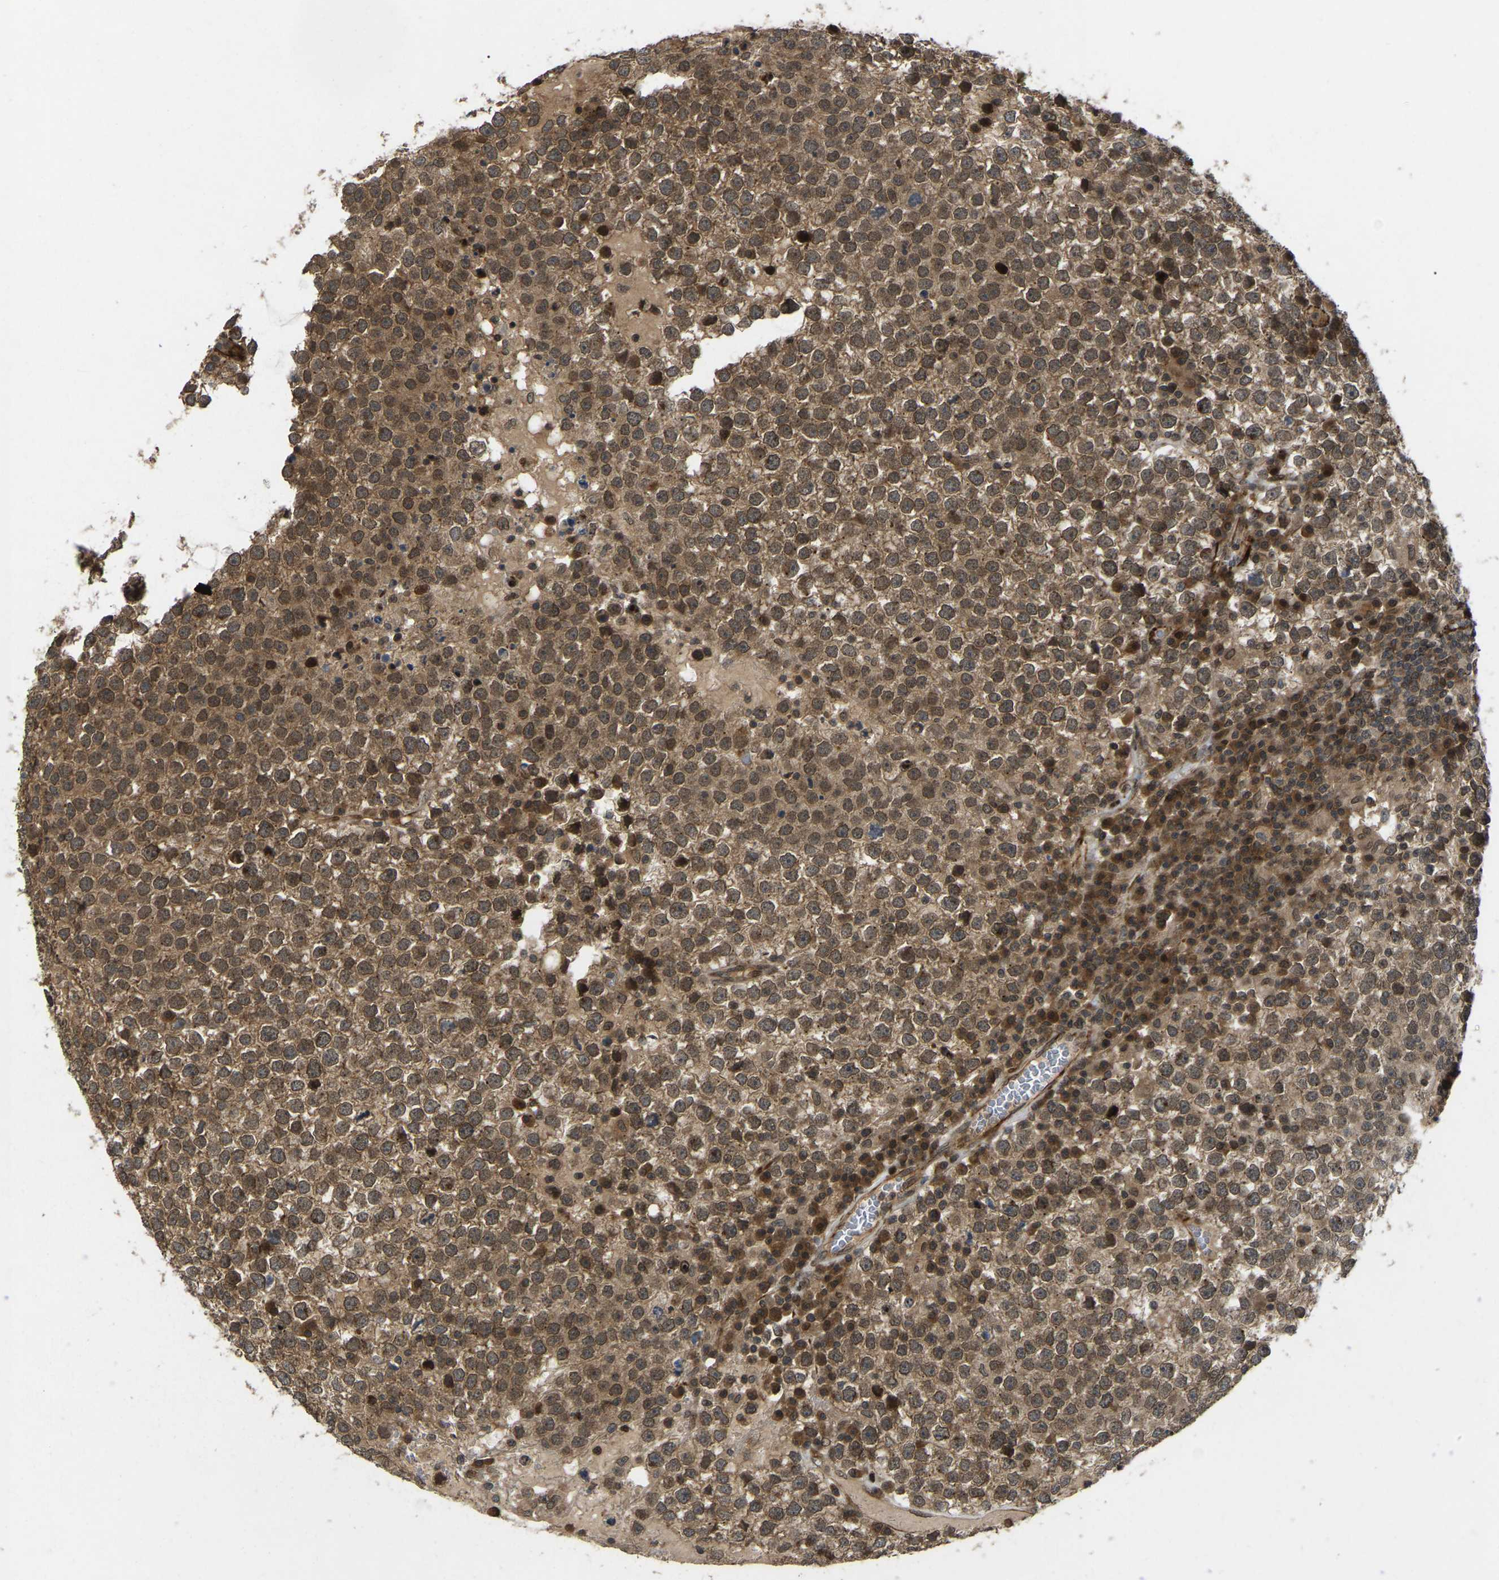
{"staining": {"intensity": "moderate", "quantity": ">75%", "location": "cytoplasmic/membranous,nuclear"}, "tissue": "testis cancer", "cell_type": "Tumor cells", "image_type": "cancer", "snomed": [{"axis": "morphology", "description": "Seminoma, NOS"}, {"axis": "topography", "description": "Testis"}], "caption": "Moderate cytoplasmic/membranous and nuclear expression is appreciated in approximately >75% of tumor cells in testis seminoma.", "gene": "KIAA1549", "patient": {"sex": "male", "age": 65}}